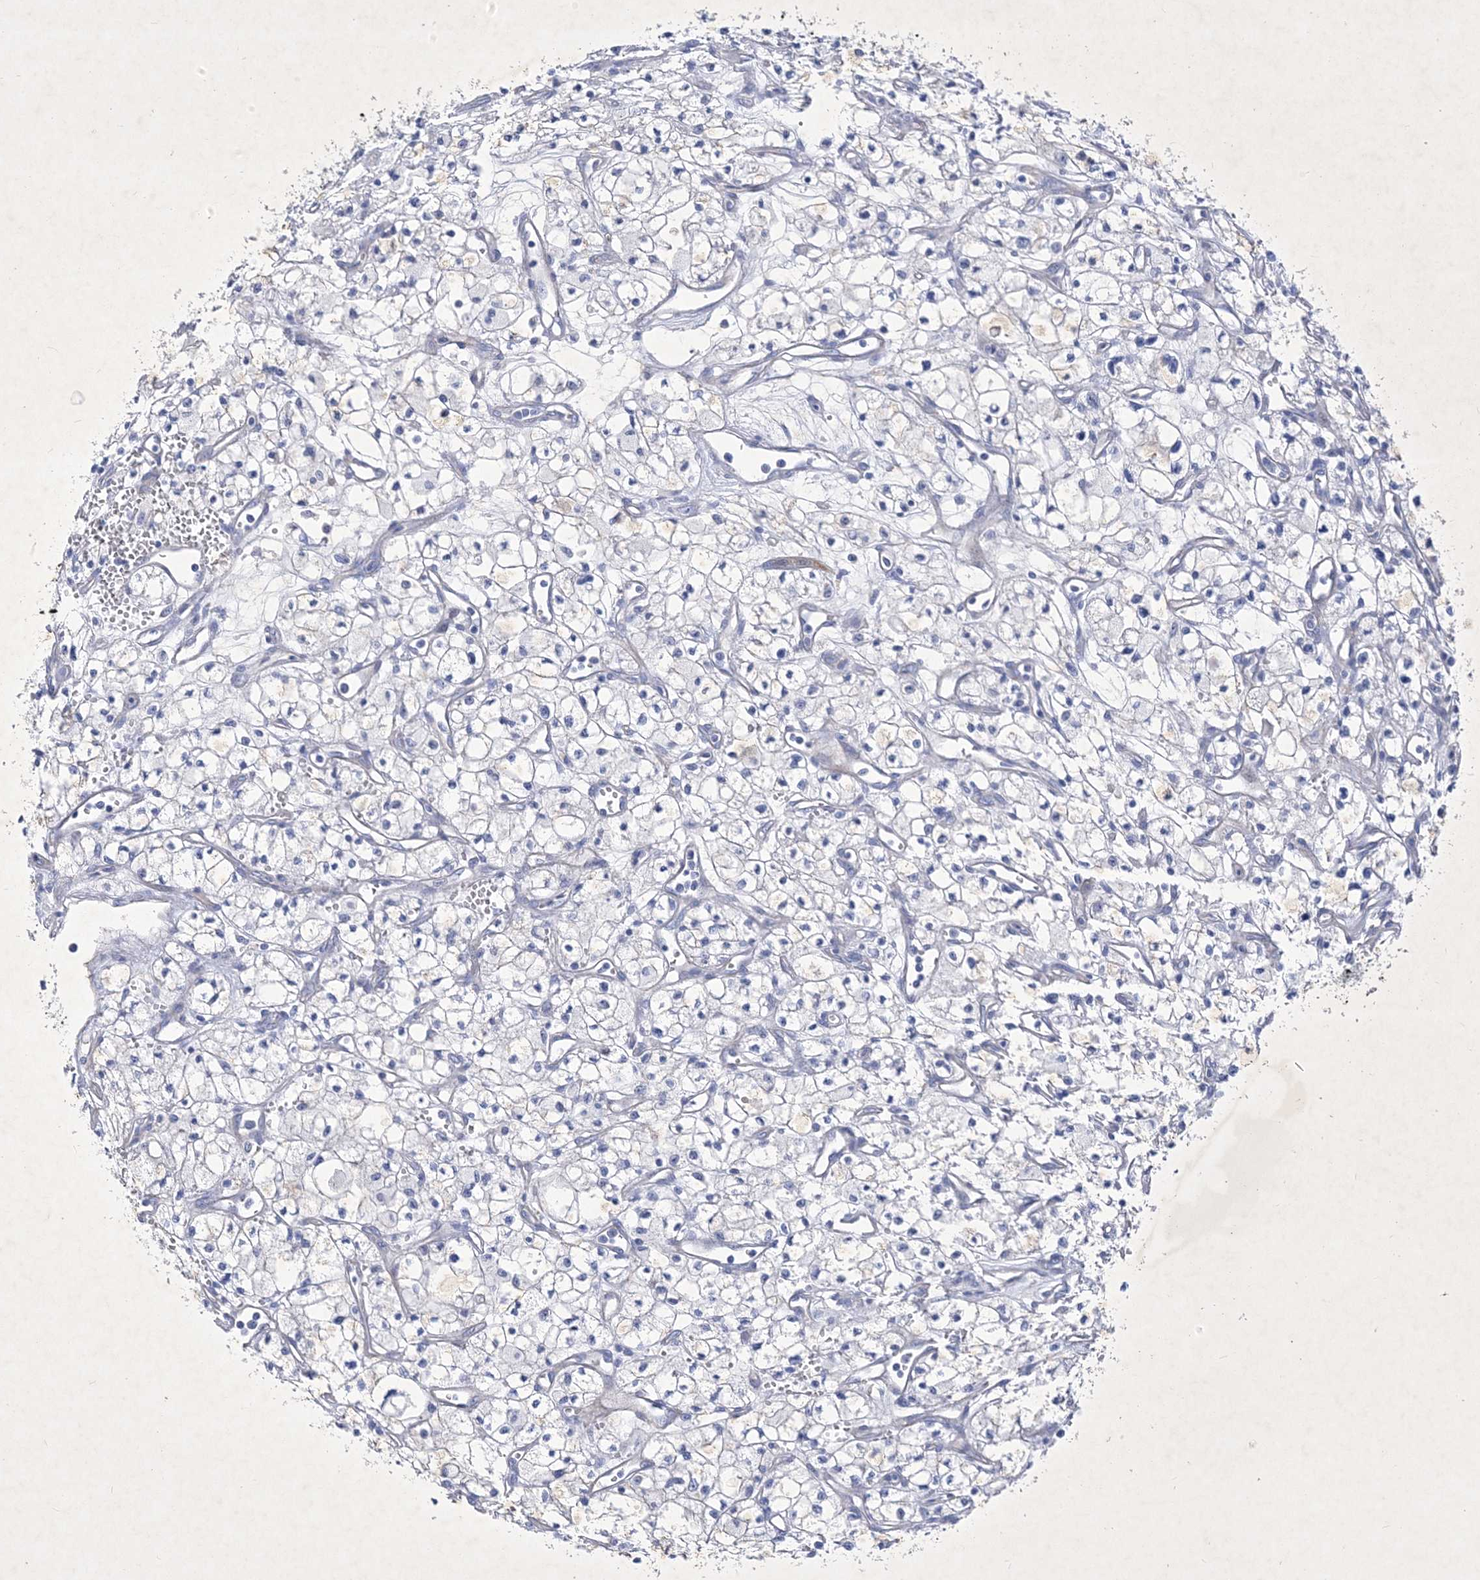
{"staining": {"intensity": "negative", "quantity": "none", "location": "none"}, "tissue": "renal cancer", "cell_type": "Tumor cells", "image_type": "cancer", "snomed": [{"axis": "morphology", "description": "Adenocarcinoma, NOS"}, {"axis": "topography", "description": "Kidney"}], "caption": "The image displays no significant staining in tumor cells of renal cancer (adenocarcinoma).", "gene": "GPN1", "patient": {"sex": "male", "age": 59}}